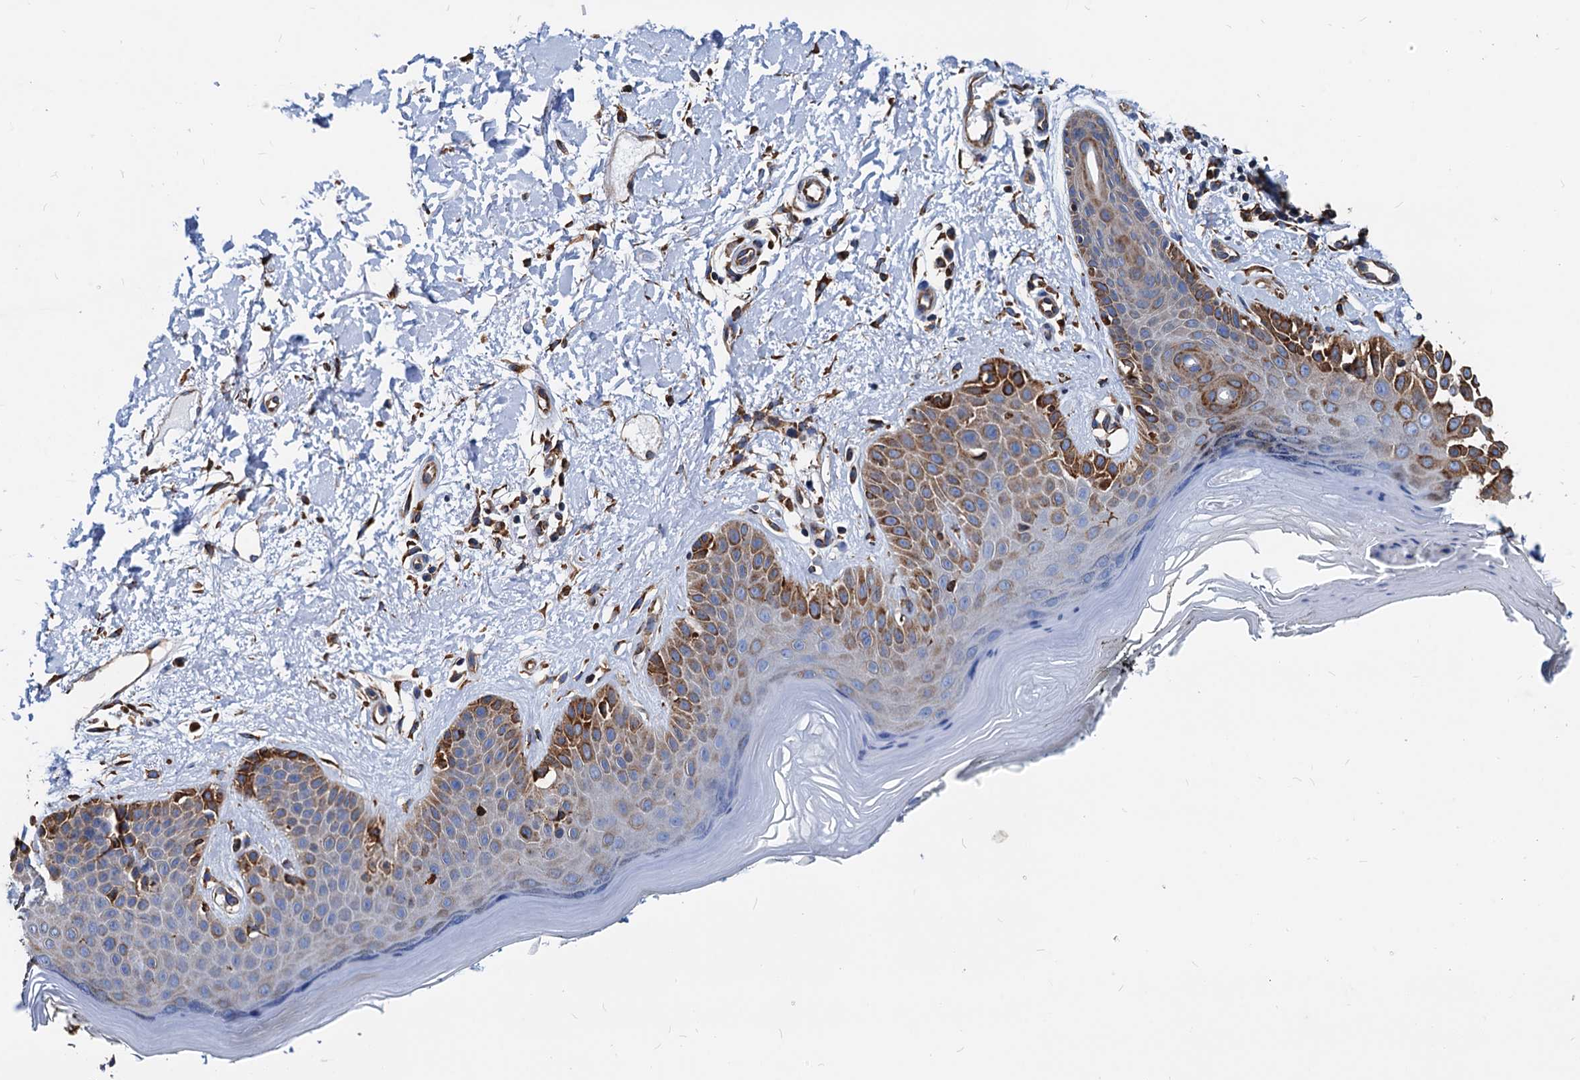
{"staining": {"intensity": "moderate", "quantity": ">75%", "location": "cytoplasmic/membranous"}, "tissue": "skin", "cell_type": "Fibroblasts", "image_type": "normal", "snomed": [{"axis": "morphology", "description": "Normal tissue, NOS"}, {"axis": "topography", "description": "Skin"}], "caption": "Unremarkable skin exhibits moderate cytoplasmic/membranous positivity in about >75% of fibroblasts, visualized by immunohistochemistry.", "gene": "HSPA5", "patient": {"sex": "female", "age": 64}}